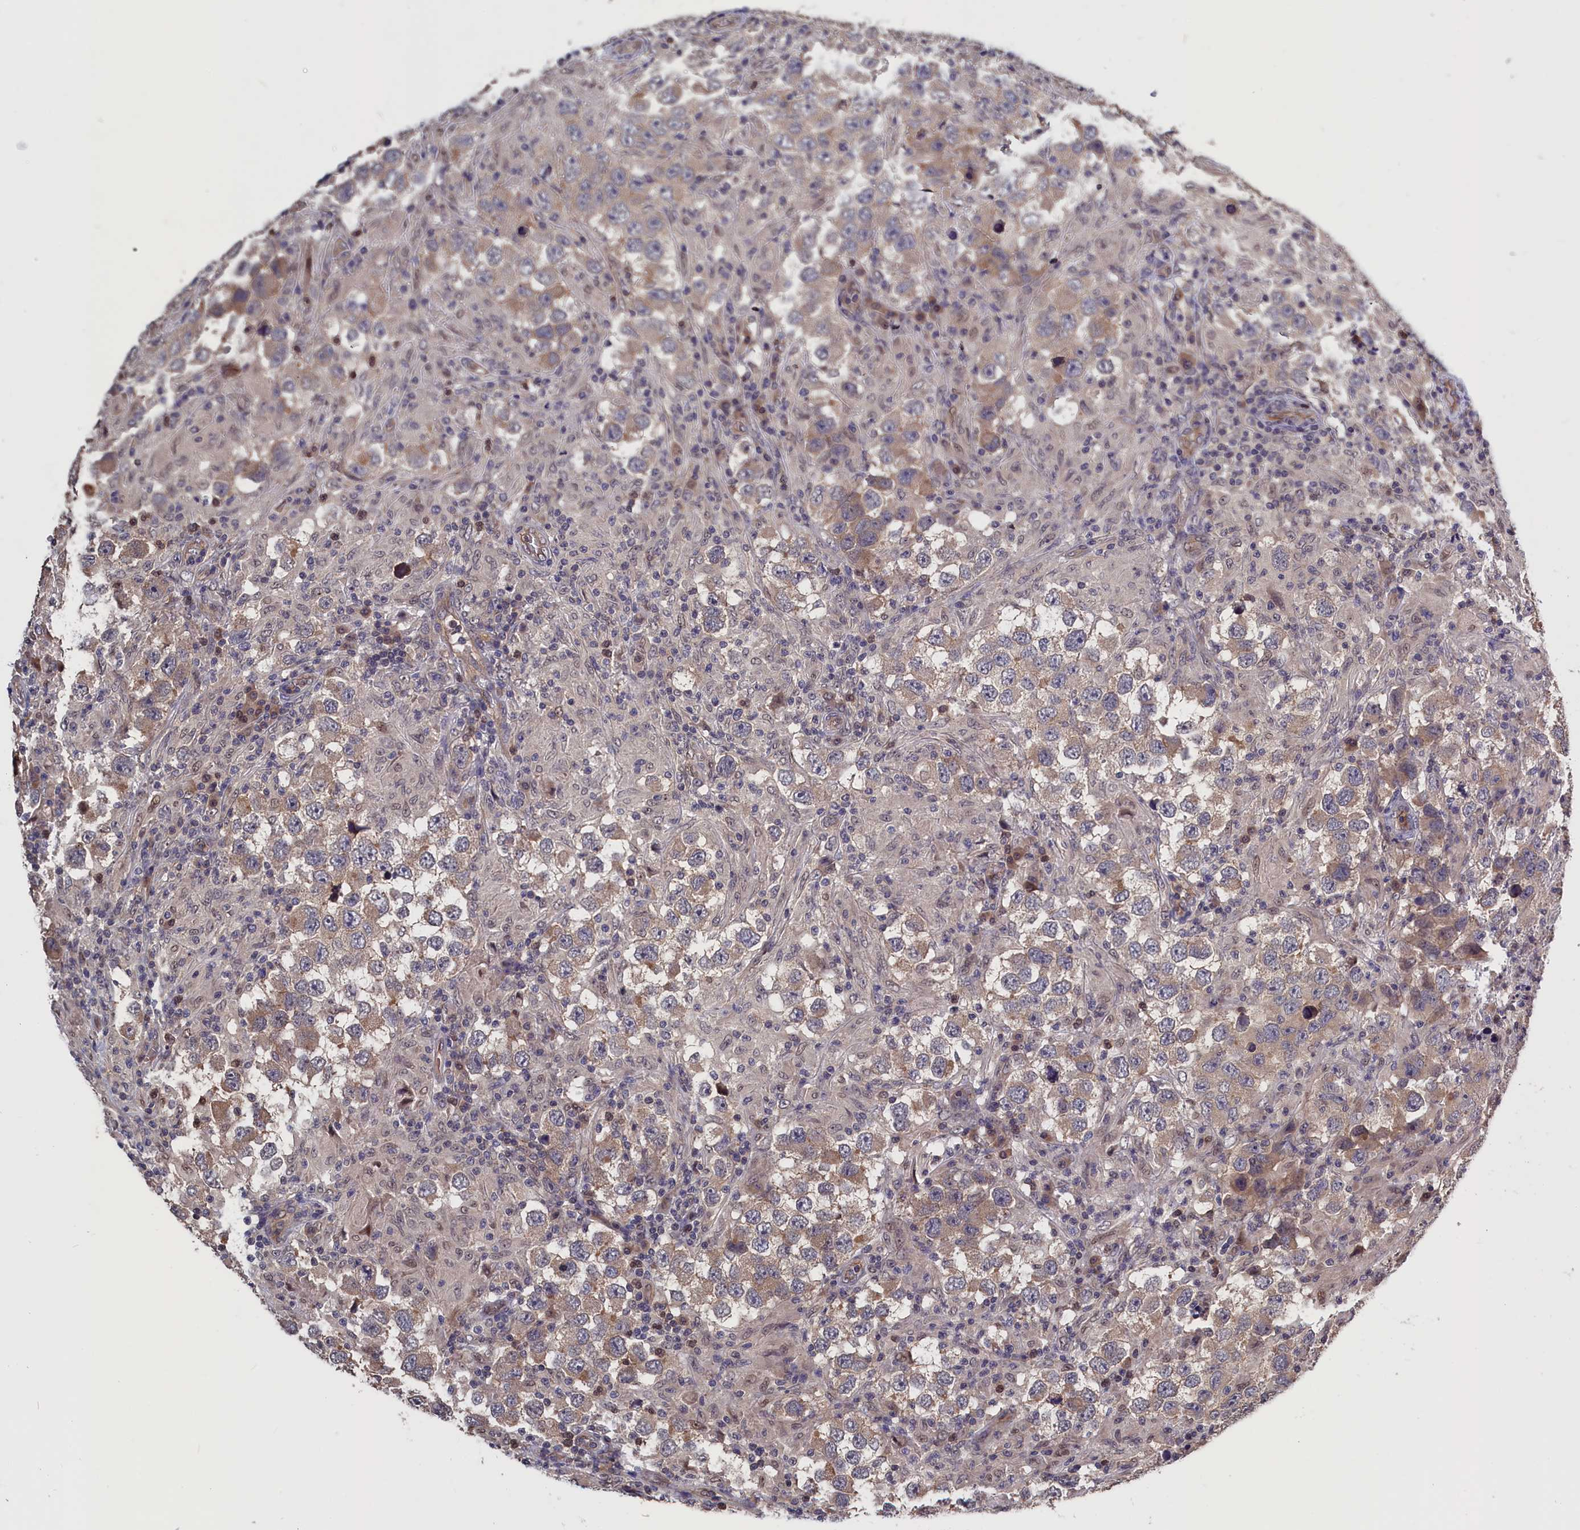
{"staining": {"intensity": "weak", "quantity": "25%-75%", "location": "cytoplasmic/membranous"}, "tissue": "testis cancer", "cell_type": "Tumor cells", "image_type": "cancer", "snomed": [{"axis": "morphology", "description": "Carcinoma, Embryonal, NOS"}, {"axis": "topography", "description": "Testis"}], "caption": "Immunohistochemistry image of neoplastic tissue: human testis cancer (embryonal carcinoma) stained using IHC displays low levels of weak protein expression localized specifically in the cytoplasmic/membranous of tumor cells, appearing as a cytoplasmic/membranous brown color.", "gene": "PLP2", "patient": {"sex": "male", "age": 21}}